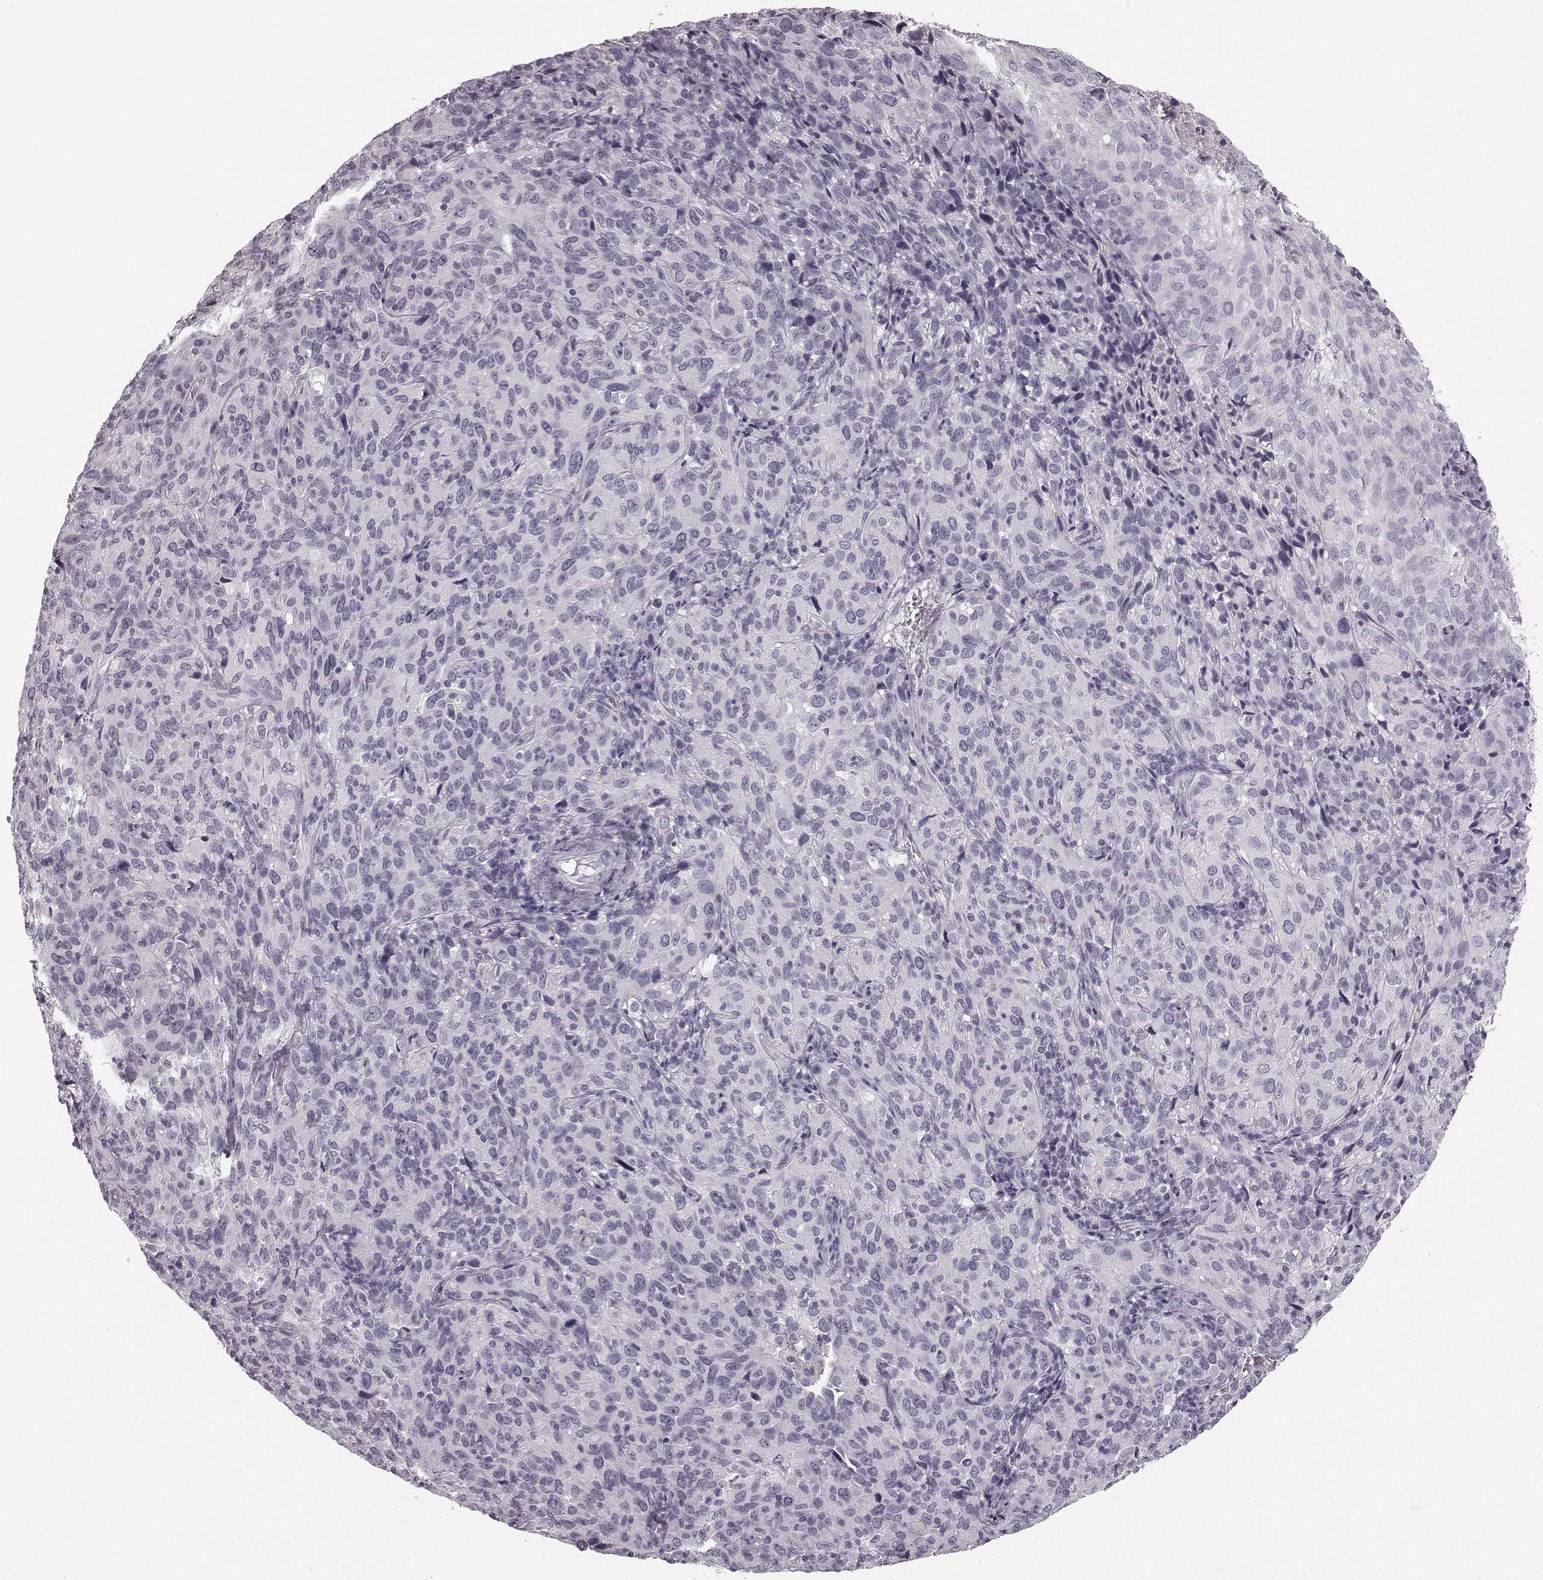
{"staining": {"intensity": "negative", "quantity": "none", "location": "none"}, "tissue": "cervical cancer", "cell_type": "Tumor cells", "image_type": "cancer", "snomed": [{"axis": "morphology", "description": "Squamous cell carcinoma, NOS"}, {"axis": "topography", "description": "Cervix"}], "caption": "An immunohistochemistry (IHC) micrograph of squamous cell carcinoma (cervical) is shown. There is no staining in tumor cells of squamous cell carcinoma (cervical).", "gene": "TMPRSS15", "patient": {"sex": "female", "age": 51}}